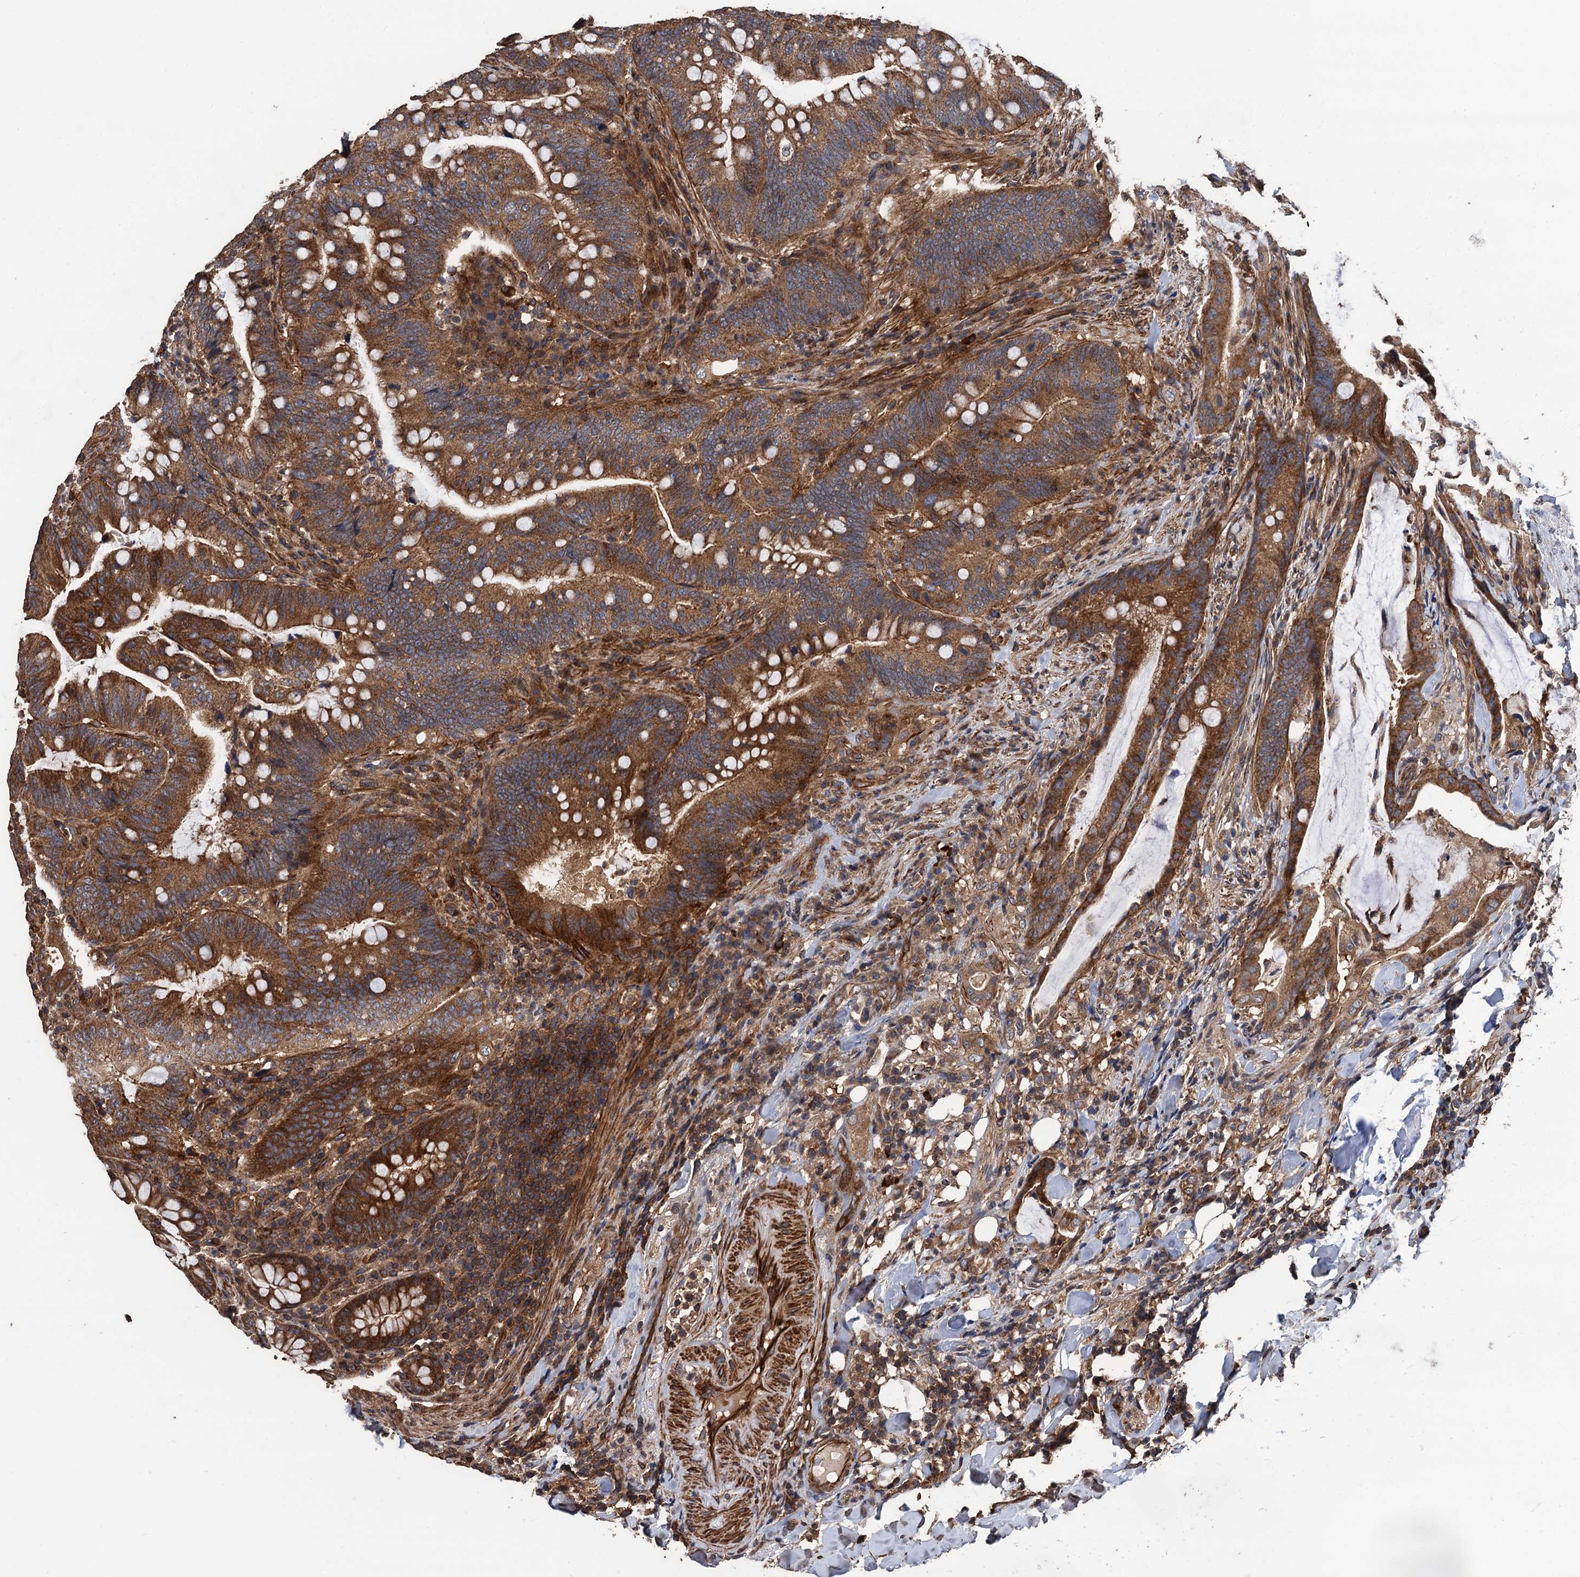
{"staining": {"intensity": "moderate", "quantity": ">75%", "location": "cytoplasmic/membranous"}, "tissue": "colorectal cancer", "cell_type": "Tumor cells", "image_type": "cancer", "snomed": [{"axis": "morphology", "description": "Adenocarcinoma, NOS"}, {"axis": "topography", "description": "Colon"}], "caption": "Human colorectal cancer (adenocarcinoma) stained with a protein marker demonstrates moderate staining in tumor cells.", "gene": "PPP4R1", "patient": {"sex": "female", "age": 66}}